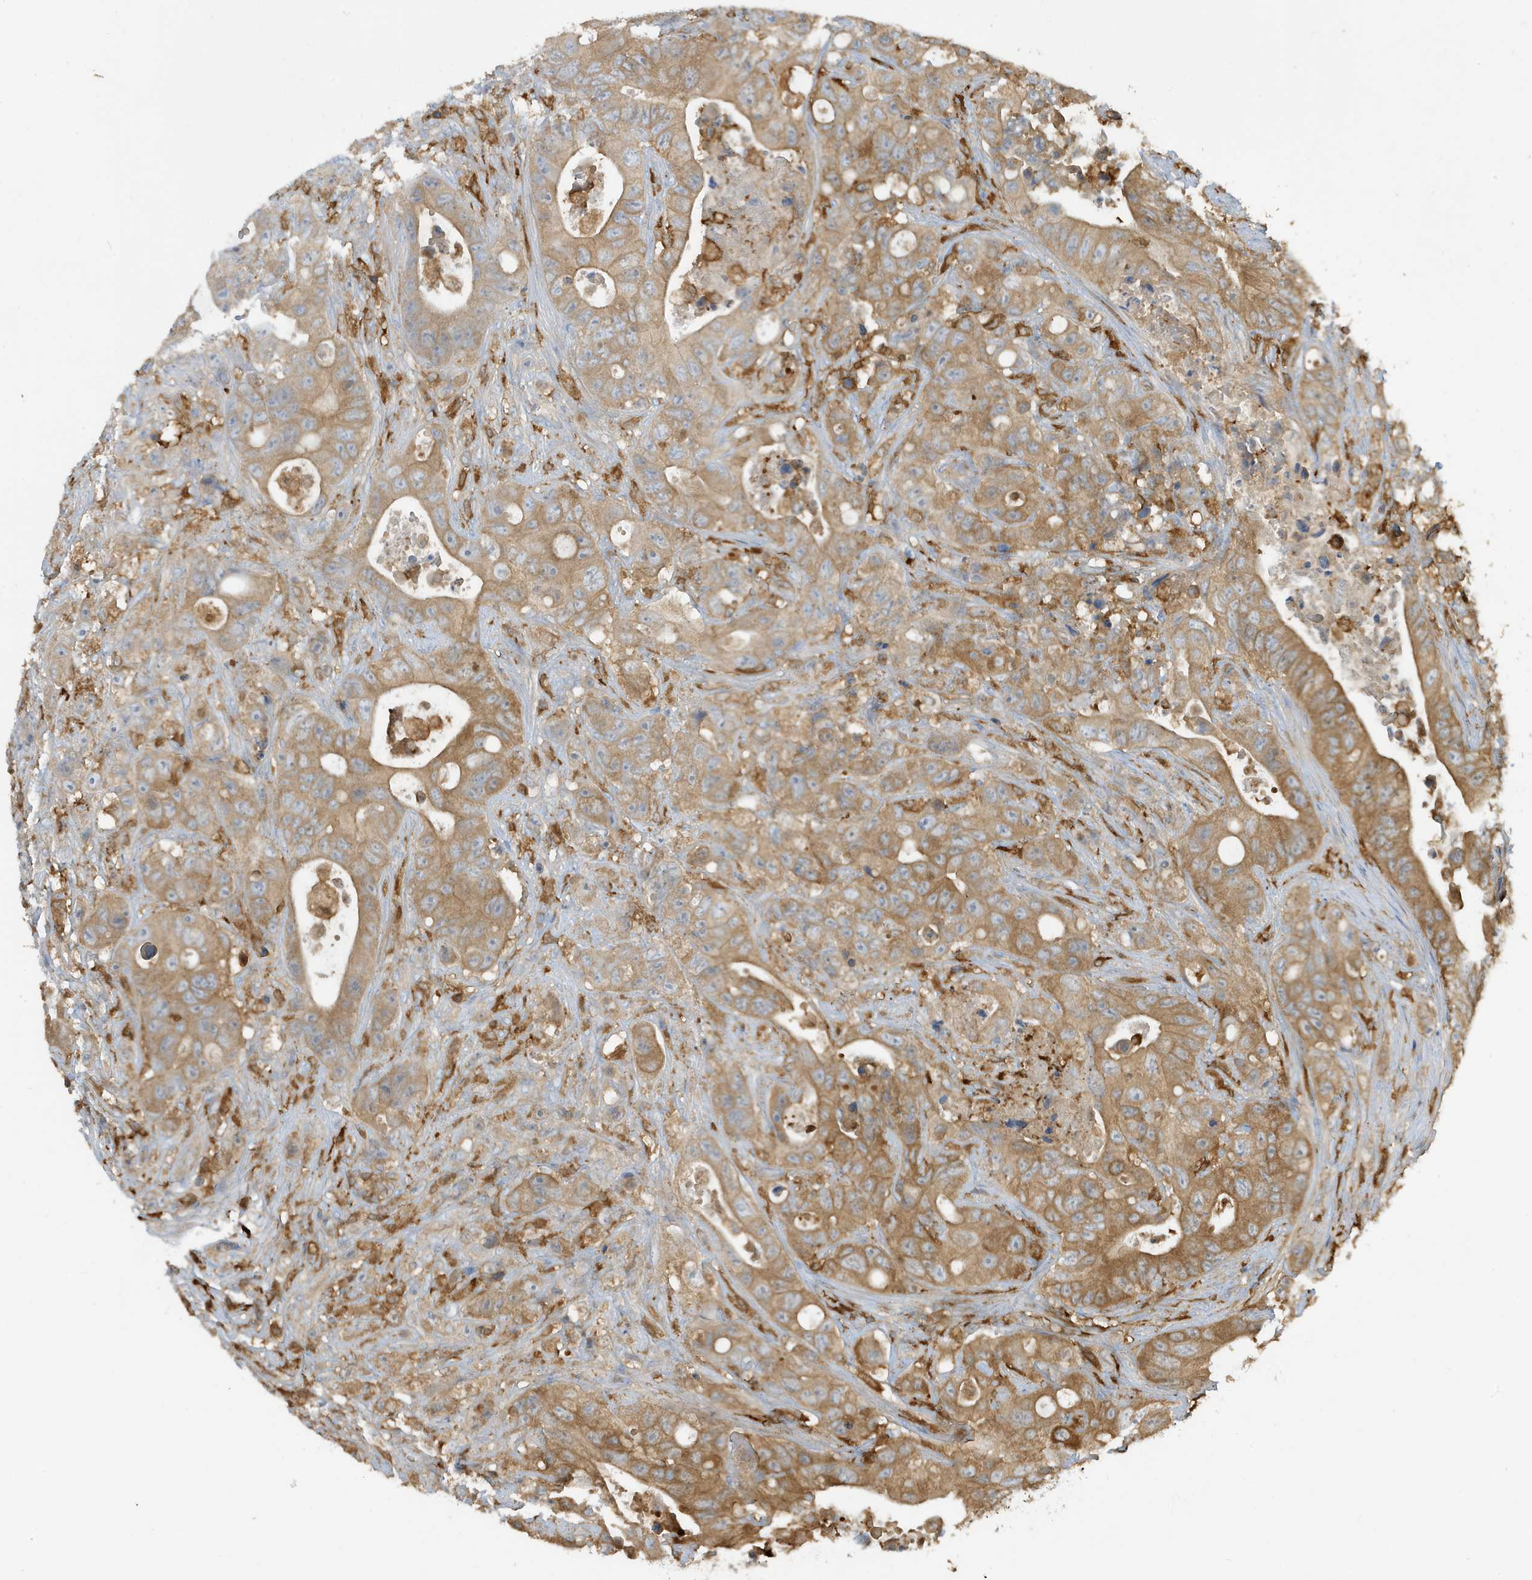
{"staining": {"intensity": "moderate", "quantity": ">75%", "location": "cytoplasmic/membranous"}, "tissue": "colorectal cancer", "cell_type": "Tumor cells", "image_type": "cancer", "snomed": [{"axis": "morphology", "description": "Adenocarcinoma, NOS"}, {"axis": "topography", "description": "Colon"}], "caption": "IHC (DAB) staining of human adenocarcinoma (colorectal) exhibits moderate cytoplasmic/membranous protein positivity in about >75% of tumor cells.", "gene": "ABTB1", "patient": {"sex": "female", "age": 46}}